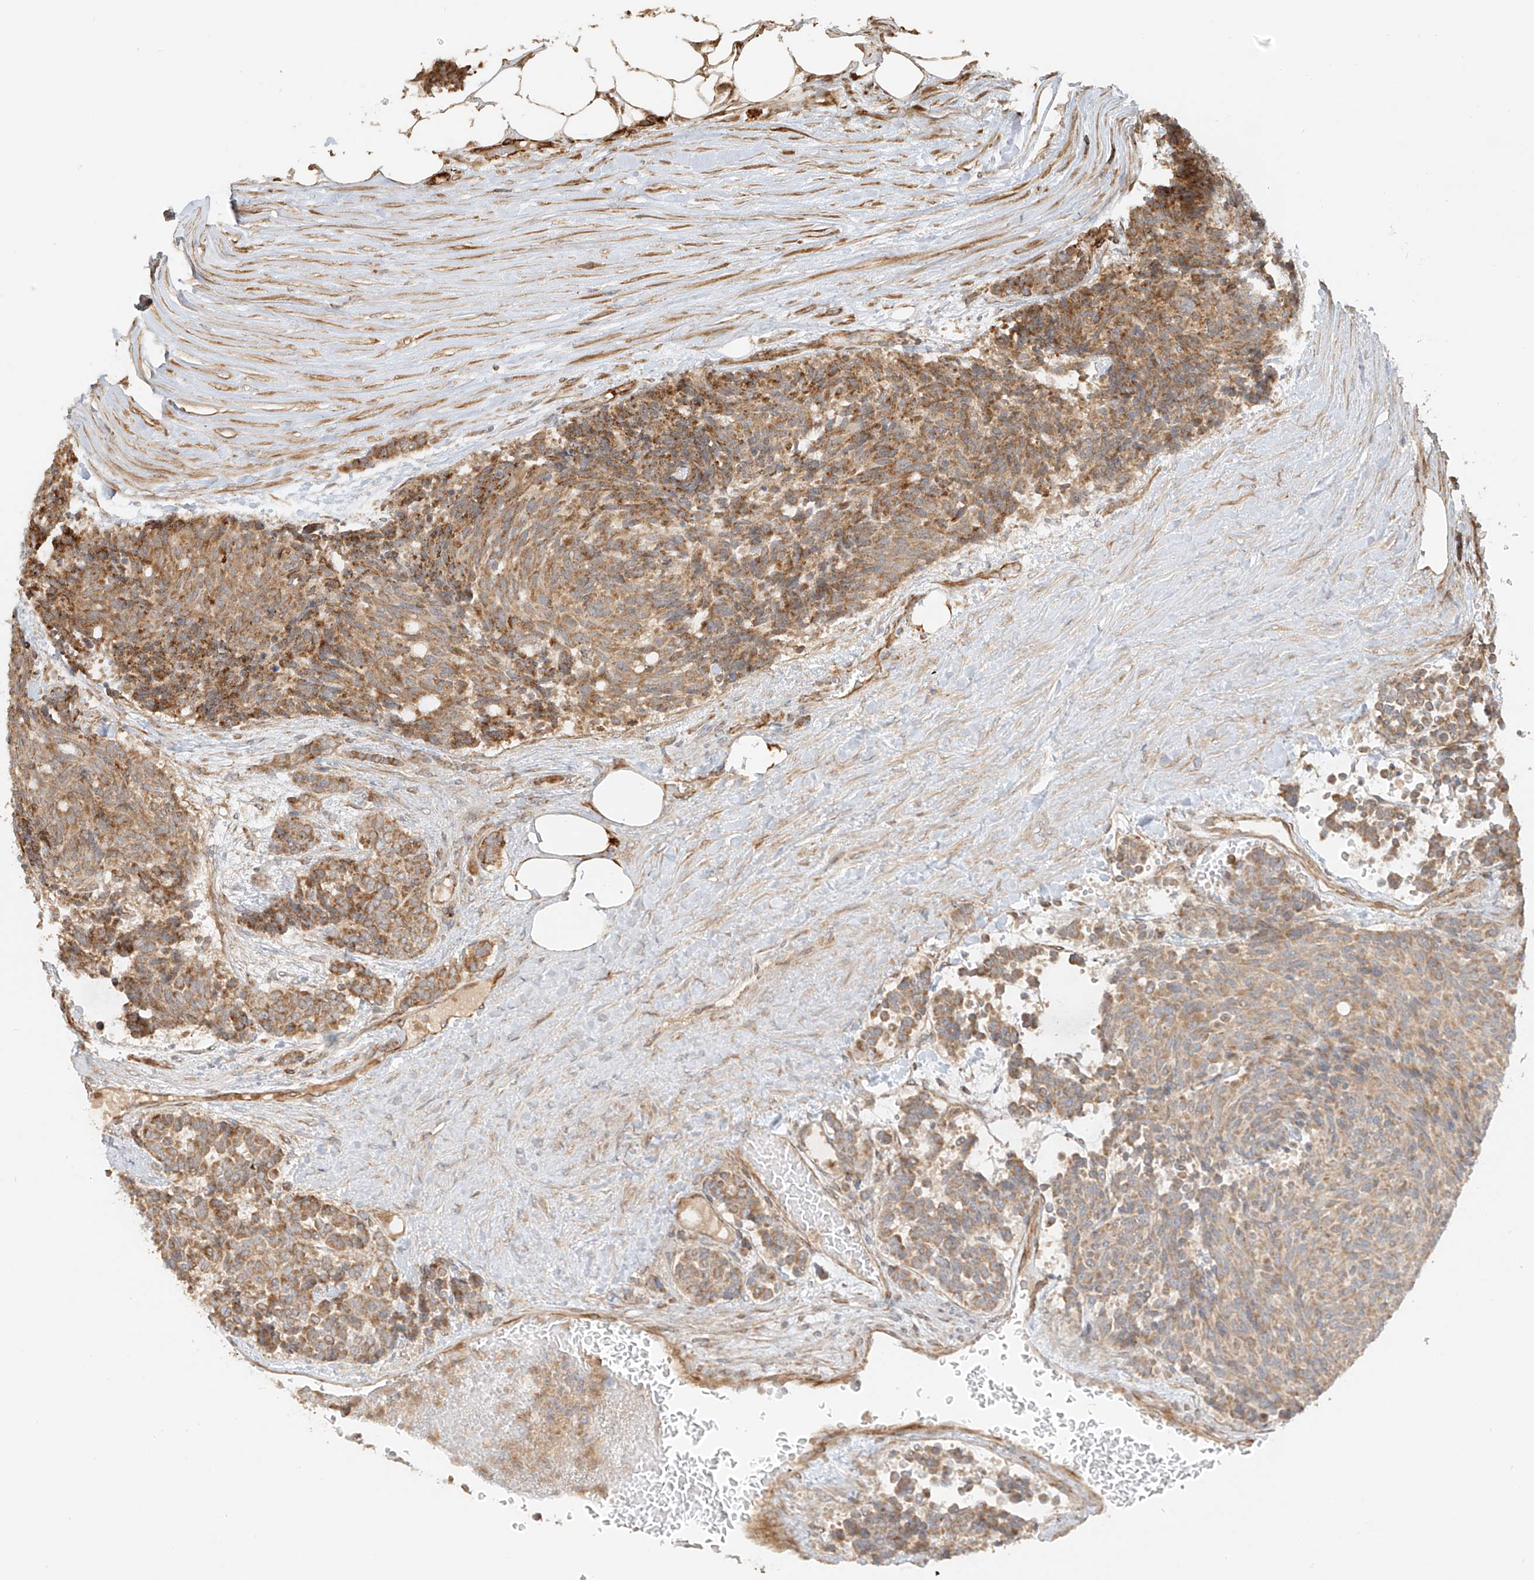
{"staining": {"intensity": "moderate", "quantity": "25%-75%", "location": "cytoplasmic/membranous"}, "tissue": "carcinoid", "cell_type": "Tumor cells", "image_type": "cancer", "snomed": [{"axis": "morphology", "description": "Carcinoid, malignant, NOS"}, {"axis": "topography", "description": "Pancreas"}], "caption": "Moderate cytoplasmic/membranous protein expression is seen in approximately 25%-75% of tumor cells in carcinoid.", "gene": "MIPEP", "patient": {"sex": "female", "age": 54}}